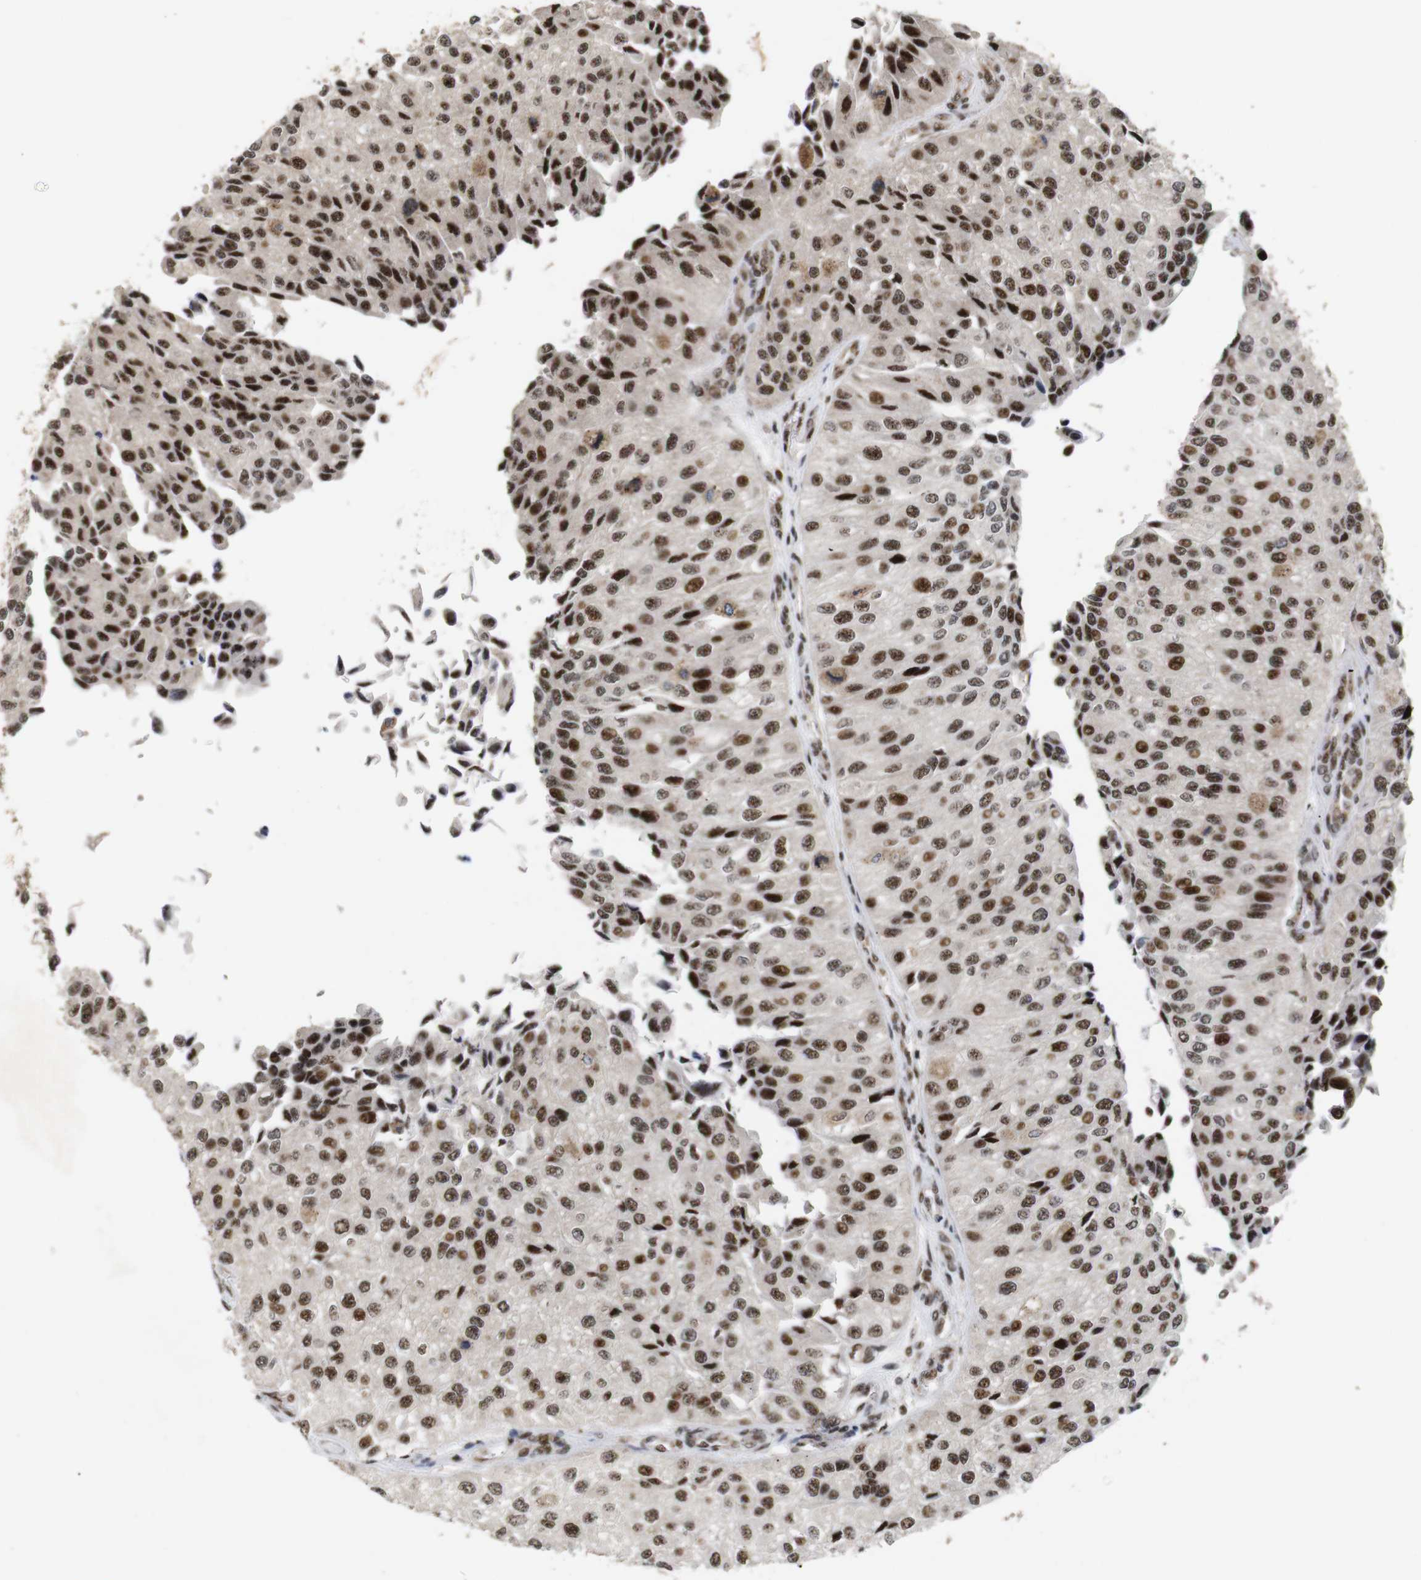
{"staining": {"intensity": "moderate", "quantity": ">75%", "location": "nuclear"}, "tissue": "urothelial cancer", "cell_type": "Tumor cells", "image_type": "cancer", "snomed": [{"axis": "morphology", "description": "Urothelial carcinoma, High grade"}, {"axis": "topography", "description": "Kidney"}, {"axis": "topography", "description": "Urinary bladder"}], "caption": "The photomicrograph exhibits a brown stain indicating the presence of a protein in the nuclear of tumor cells in urothelial cancer. (IHC, brightfield microscopy, high magnification).", "gene": "PYM1", "patient": {"sex": "male", "age": 77}}